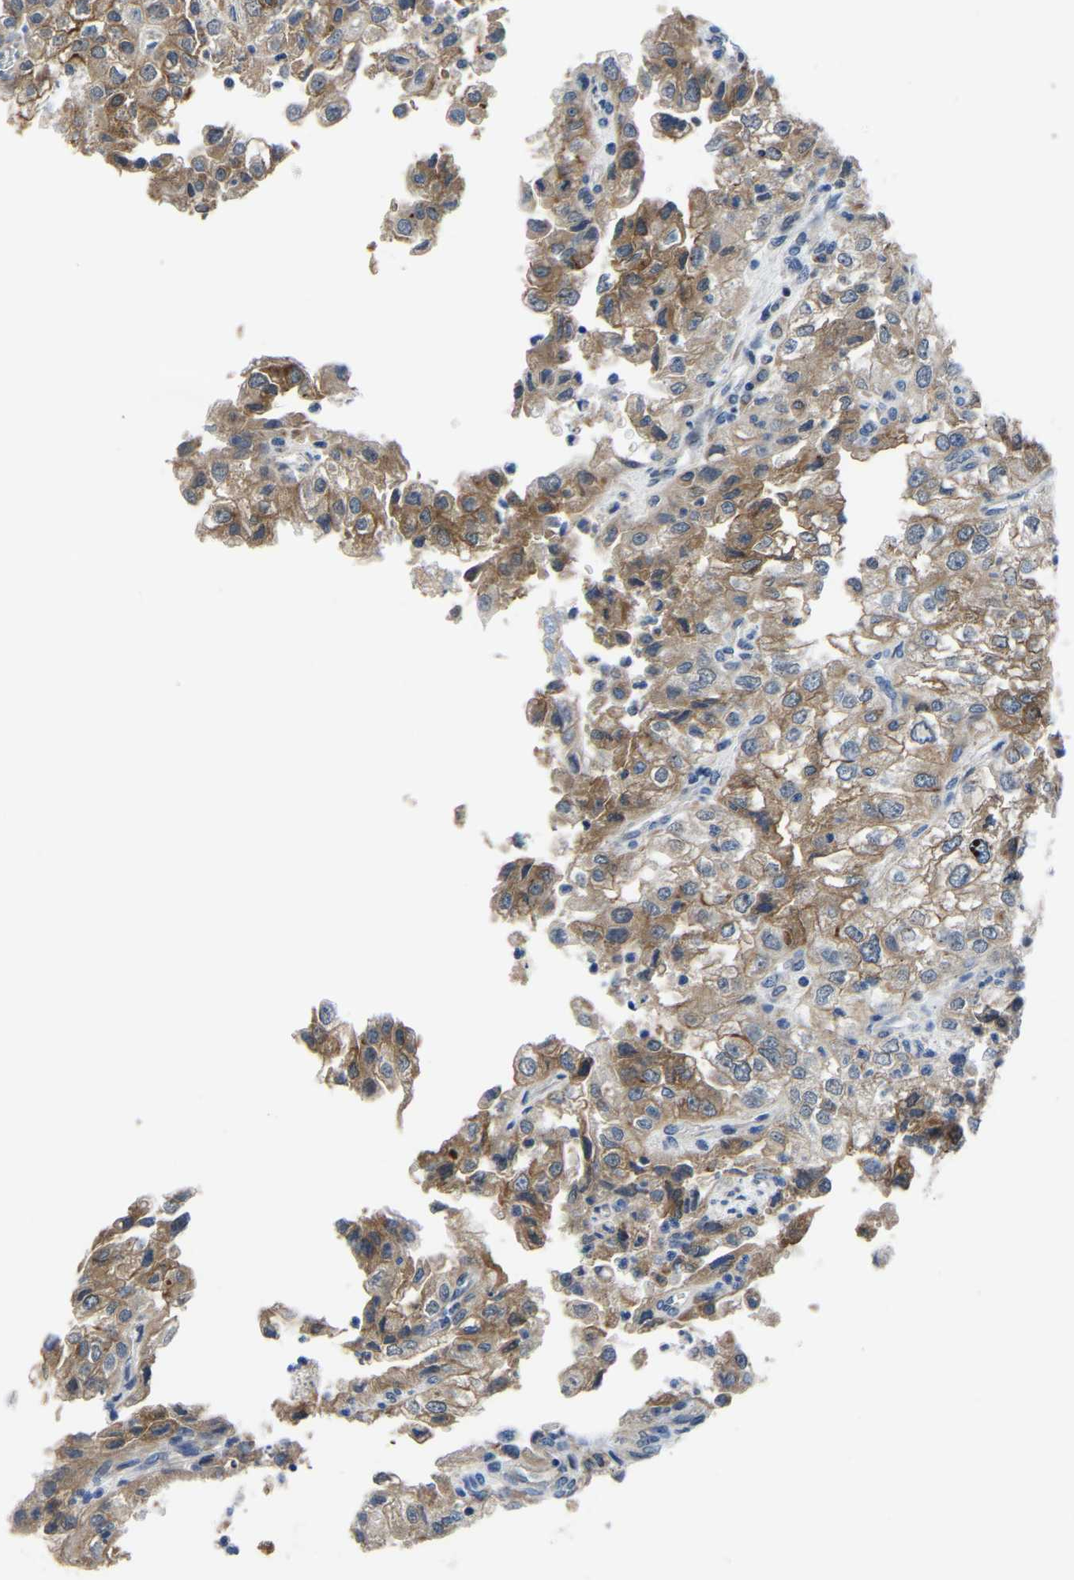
{"staining": {"intensity": "moderate", "quantity": "<25%", "location": "cytoplasmic/membranous"}, "tissue": "renal cancer", "cell_type": "Tumor cells", "image_type": "cancer", "snomed": [{"axis": "morphology", "description": "Adenocarcinoma, NOS"}, {"axis": "topography", "description": "Kidney"}], "caption": "Protein staining of renal adenocarcinoma tissue shows moderate cytoplasmic/membranous positivity in approximately <25% of tumor cells.", "gene": "LIAS", "patient": {"sex": "female", "age": 54}}